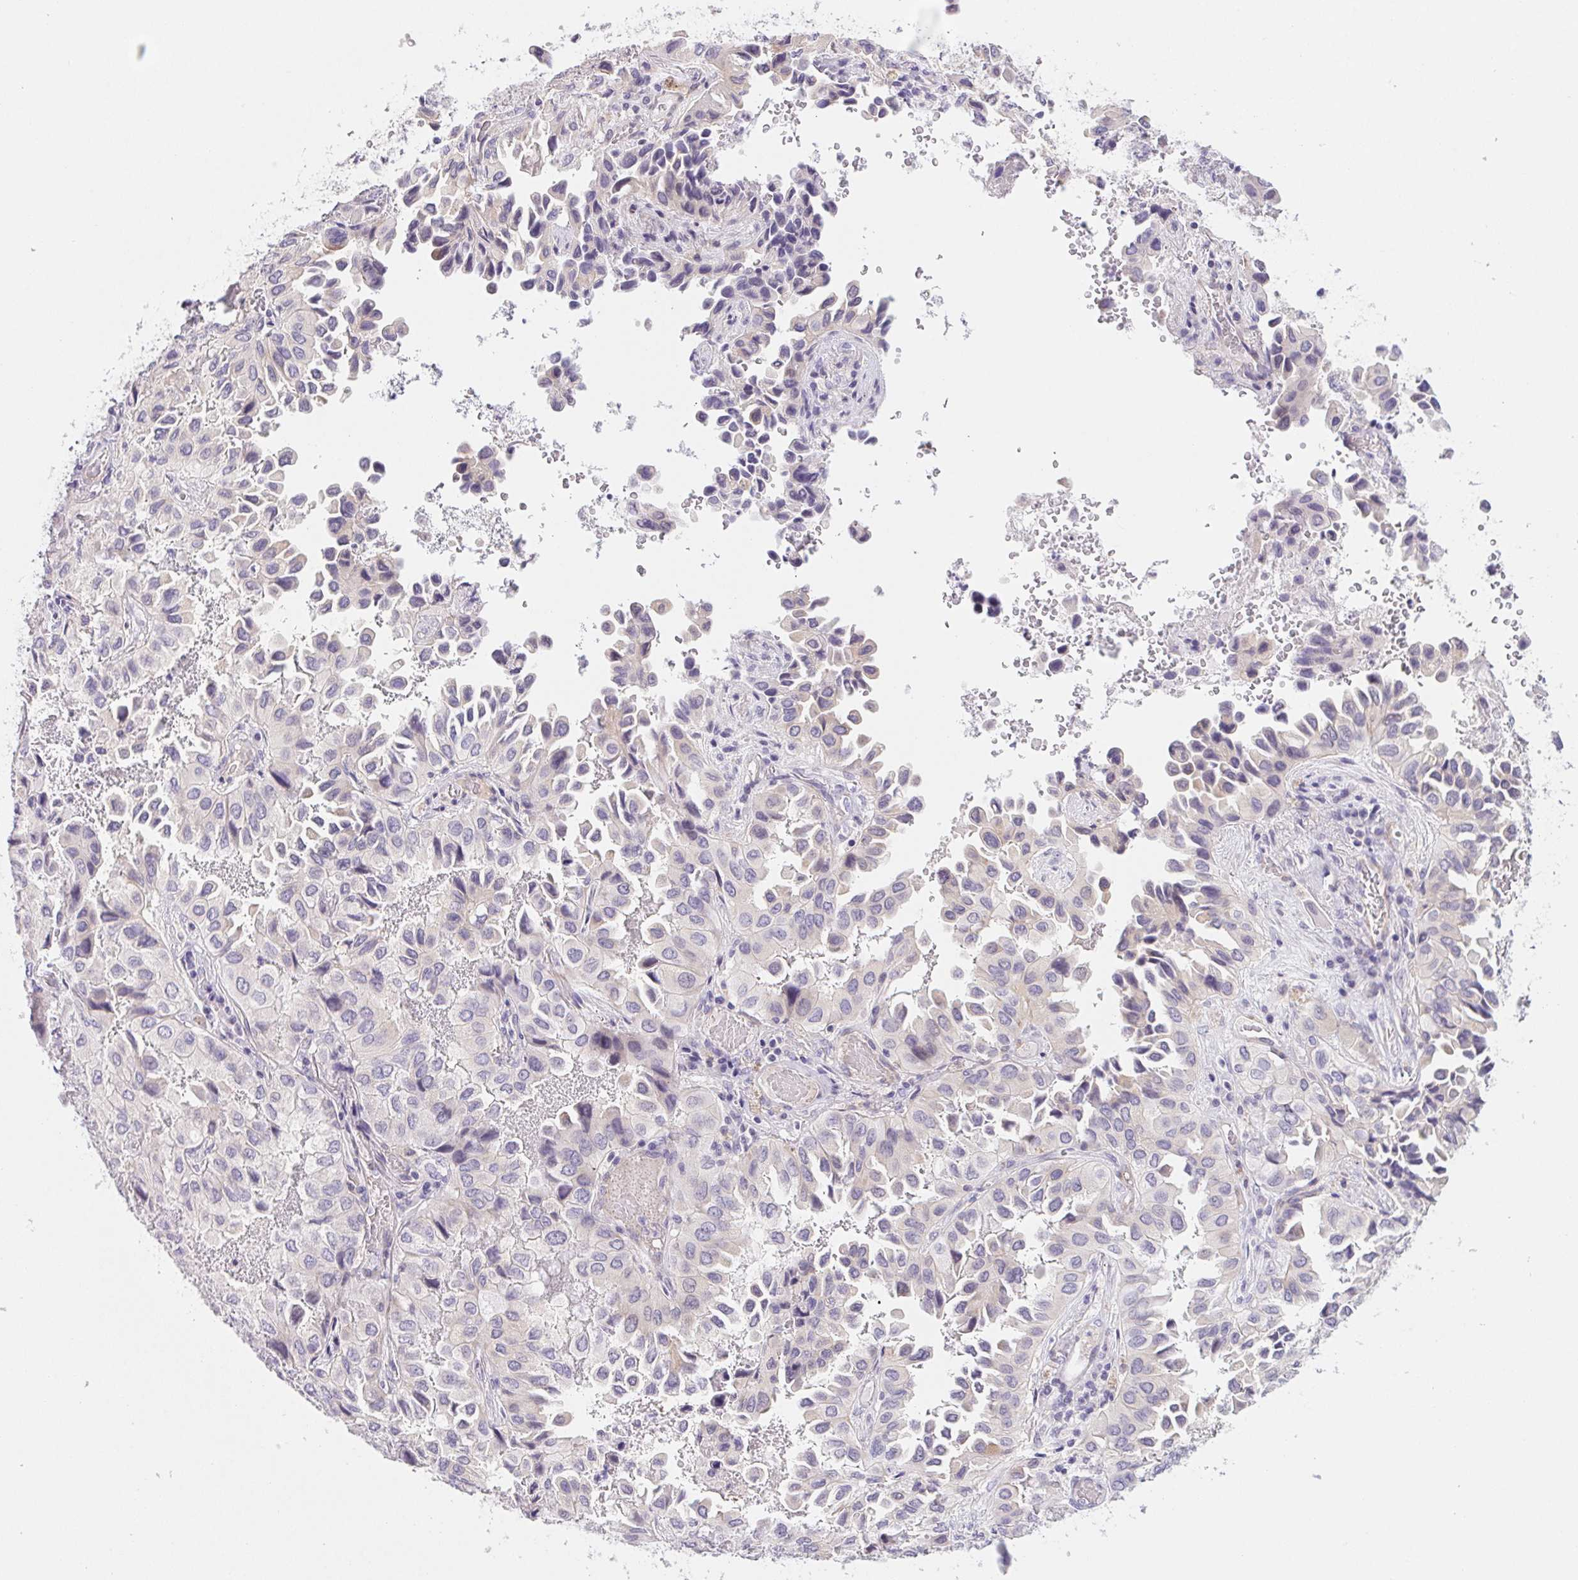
{"staining": {"intensity": "negative", "quantity": "none", "location": "none"}, "tissue": "lung cancer", "cell_type": "Tumor cells", "image_type": "cancer", "snomed": [{"axis": "morphology", "description": "Aneuploidy"}, {"axis": "morphology", "description": "Adenocarcinoma, NOS"}, {"axis": "morphology", "description": "Adenocarcinoma, metastatic, NOS"}, {"axis": "topography", "description": "Lymph node"}, {"axis": "topography", "description": "Lung"}], "caption": "Immunohistochemistry of lung metastatic adenocarcinoma exhibits no expression in tumor cells. (DAB immunohistochemistry (IHC), high magnification).", "gene": "CTNND2", "patient": {"sex": "female", "age": 48}}